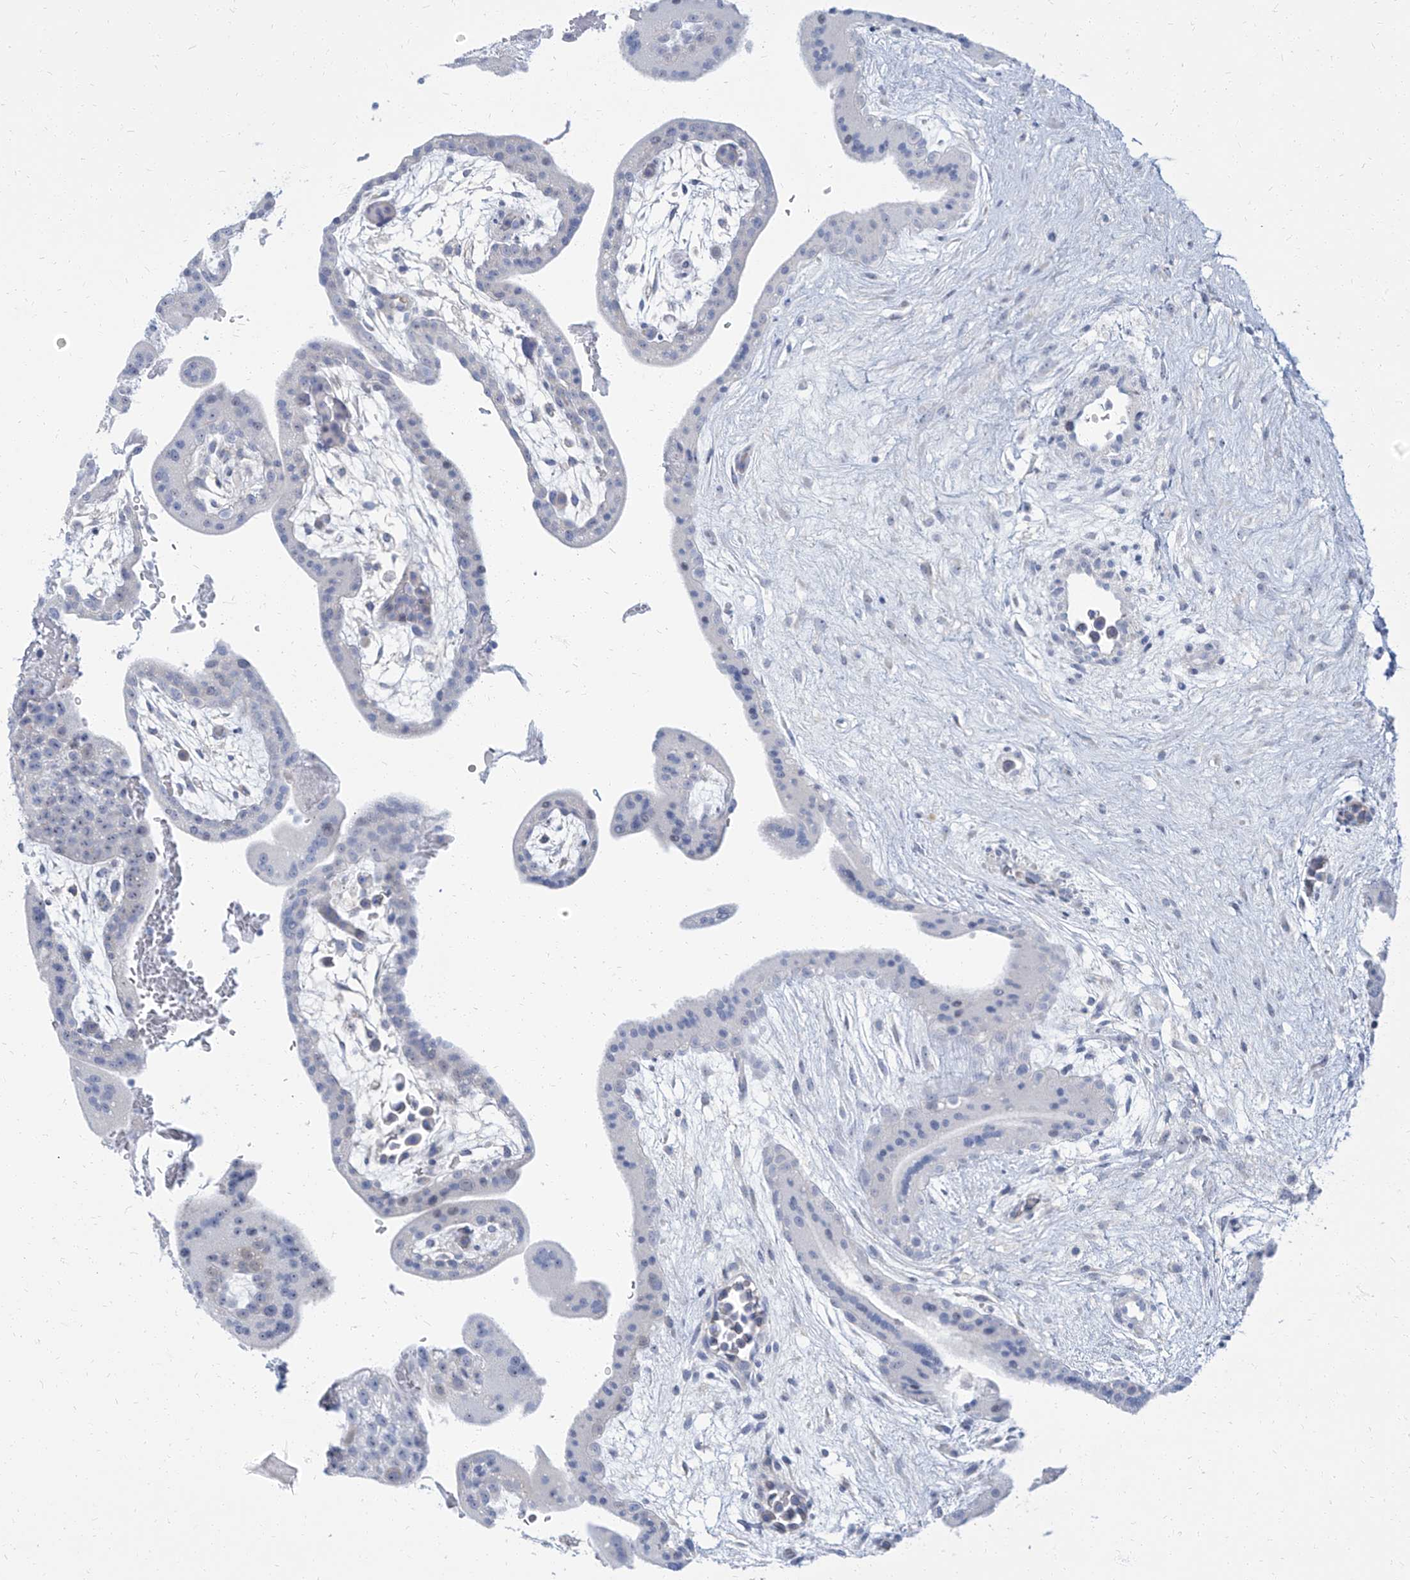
{"staining": {"intensity": "negative", "quantity": "none", "location": "none"}, "tissue": "placenta", "cell_type": "Trophoblastic cells", "image_type": "normal", "snomed": [{"axis": "morphology", "description": "Normal tissue, NOS"}, {"axis": "topography", "description": "Placenta"}], "caption": "DAB (3,3'-diaminobenzidine) immunohistochemical staining of unremarkable human placenta shows no significant staining in trophoblastic cells.", "gene": "TXLNB", "patient": {"sex": "female", "age": 35}}